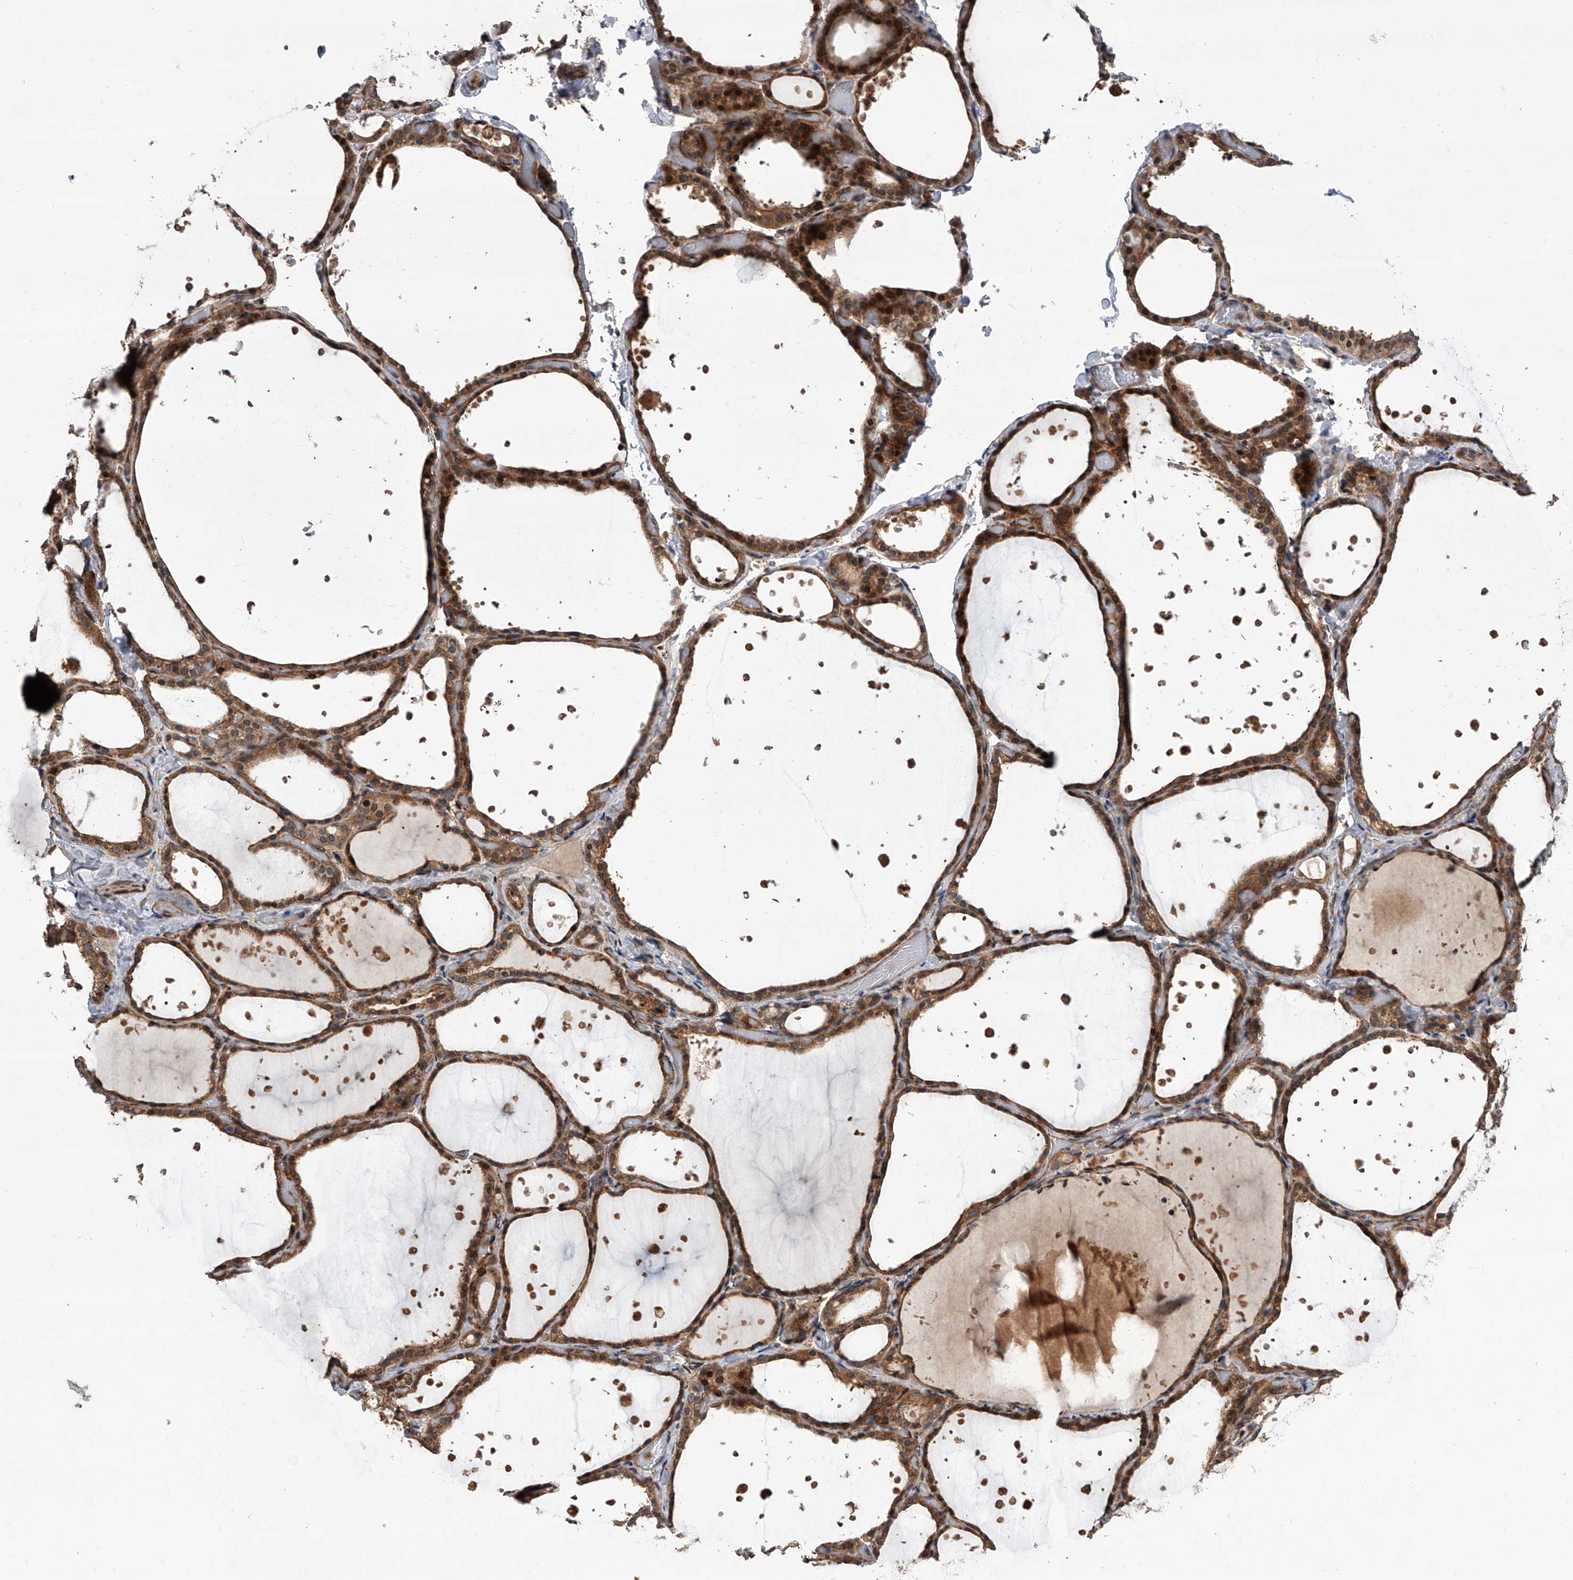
{"staining": {"intensity": "moderate", "quantity": ">75%", "location": "cytoplasmic/membranous"}, "tissue": "thyroid gland", "cell_type": "Glandular cells", "image_type": "normal", "snomed": [{"axis": "morphology", "description": "Normal tissue, NOS"}, {"axis": "topography", "description": "Thyroid gland"}], "caption": "Protein staining of unremarkable thyroid gland displays moderate cytoplasmic/membranous staining in about >75% of glandular cells. The protein of interest is shown in brown color, while the nuclei are stained blue.", "gene": "USP47", "patient": {"sex": "female", "age": 44}}